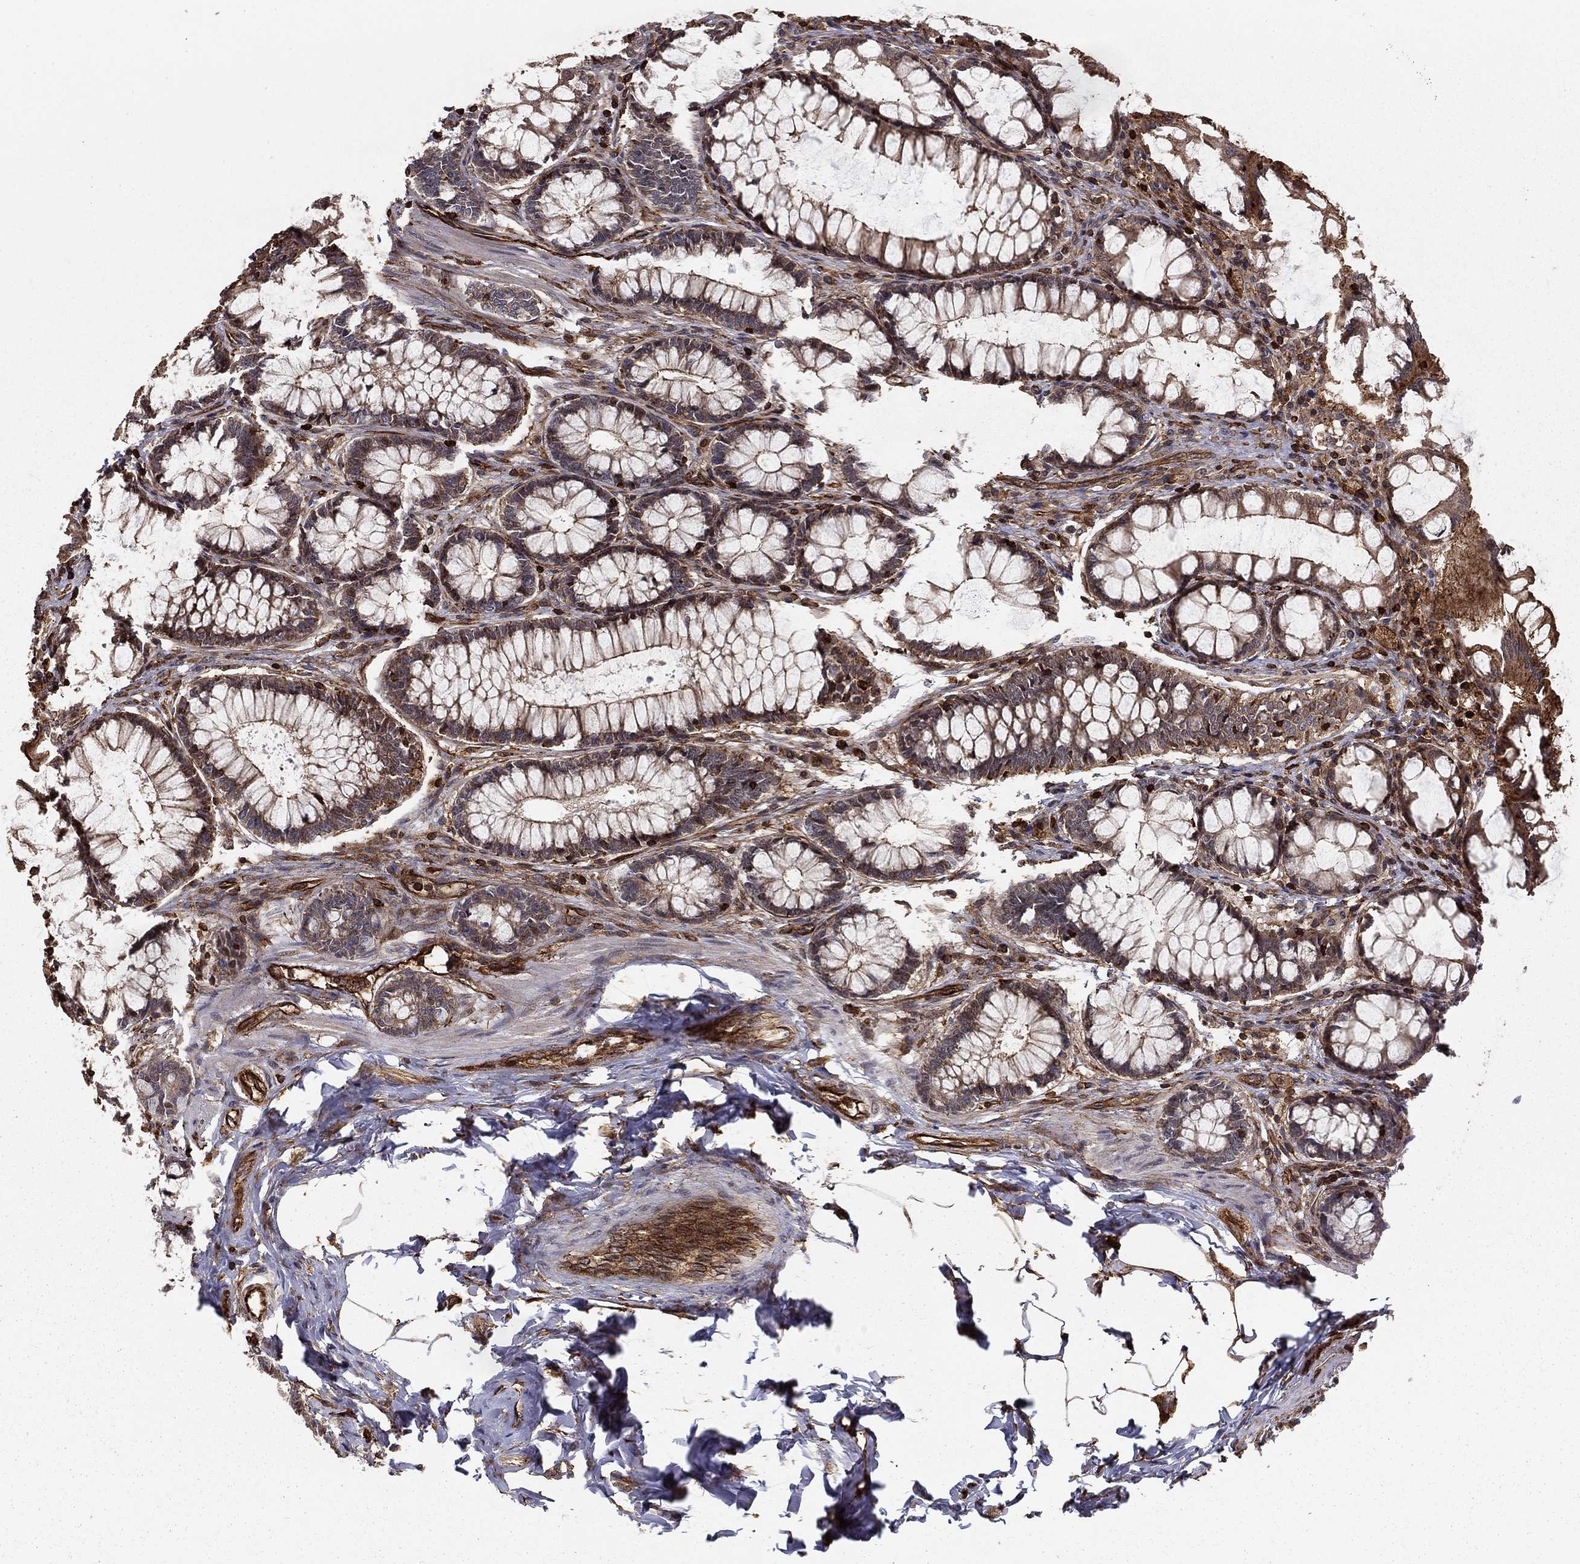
{"staining": {"intensity": "strong", "quantity": ">75%", "location": "cytoplasmic/membranous"}, "tissue": "colon", "cell_type": "Endothelial cells", "image_type": "normal", "snomed": [{"axis": "morphology", "description": "Normal tissue, NOS"}, {"axis": "topography", "description": "Colon"}], "caption": "An immunohistochemistry micrograph of benign tissue is shown. Protein staining in brown highlights strong cytoplasmic/membranous positivity in colon within endothelial cells.", "gene": "ADM", "patient": {"sex": "female", "age": 65}}